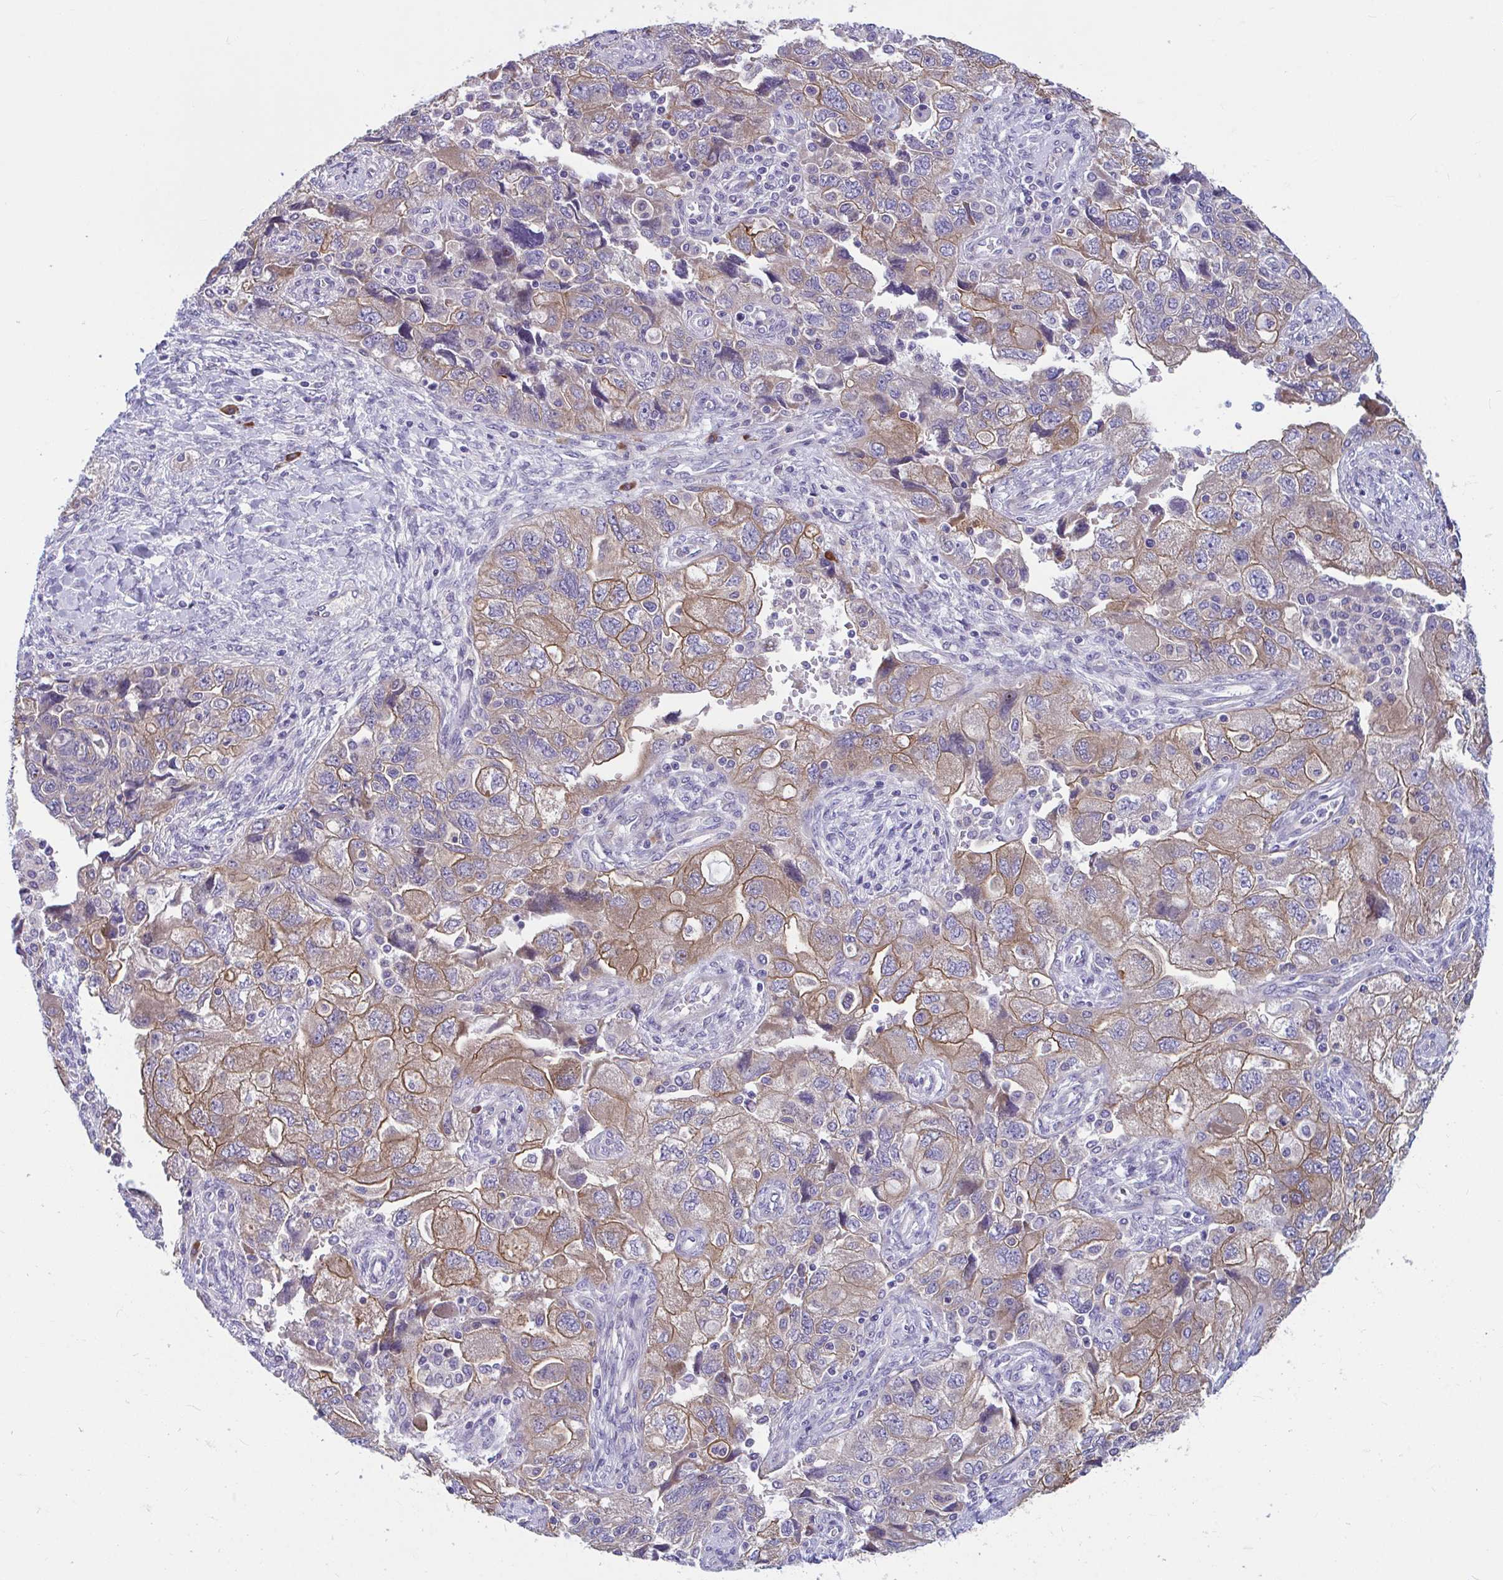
{"staining": {"intensity": "moderate", "quantity": "25%-75%", "location": "cytoplasmic/membranous"}, "tissue": "ovarian cancer", "cell_type": "Tumor cells", "image_type": "cancer", "snomed": [{"axis": "morphology", "description": "Carcinoma, NOS"}, {"axis": "morphology", "description": "Cystadenocarcinoma, serous, NOS"}, {"axis": "topography", "description": "Ovary"}], "caption": "DAB immunohistochemical staining of ovarian cancer (carcinoma) exhibits moderate cytoplasmic/membranous protein positivity in approximately 25%-75% of tumor cells.", "gene": "WBP1", "patient": {"sex": "female", "age": 69}}